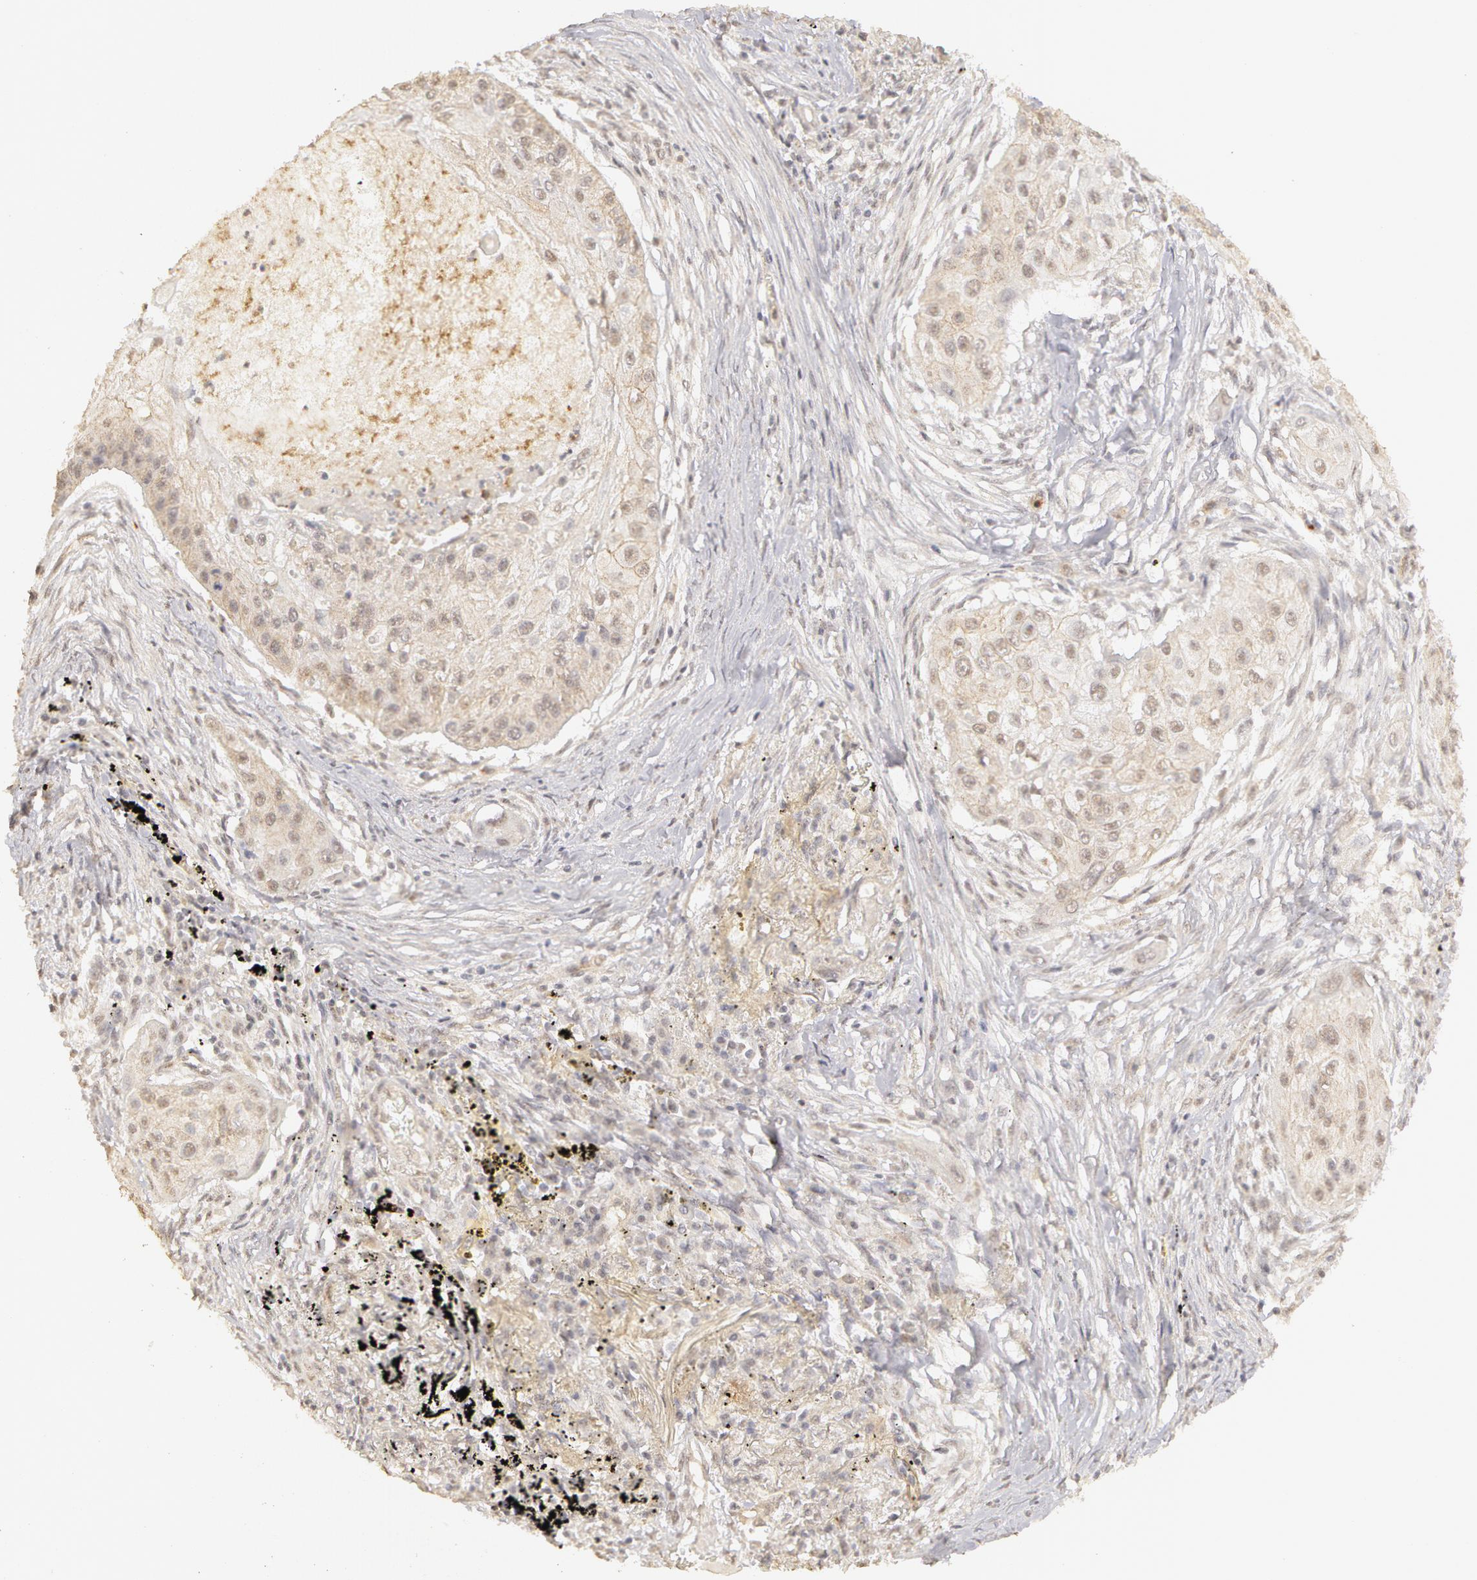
{"staining": {"intensity": "weak", "quantity": ">75%", "location": "cytoplasmic/membranous"}, "tissue": "lung cancer", "cell_type": "Tumor cells", "image_type": "cancer", "snomed": [{"axis": "morphology", "description": "Squamous cell carcinoma, NOS"}, {"axis": "topography", "description": "Lung"}], "caption": "Protein positivity by immunohistochemistry (IHC) demonstrates weak cytoplasmic/membranous positivity in approximately >75% of tumor cells in squamous cell carcinoma (lung).", "gene": "ADAM10", "patient": {"sex": "male", "age": 71}}